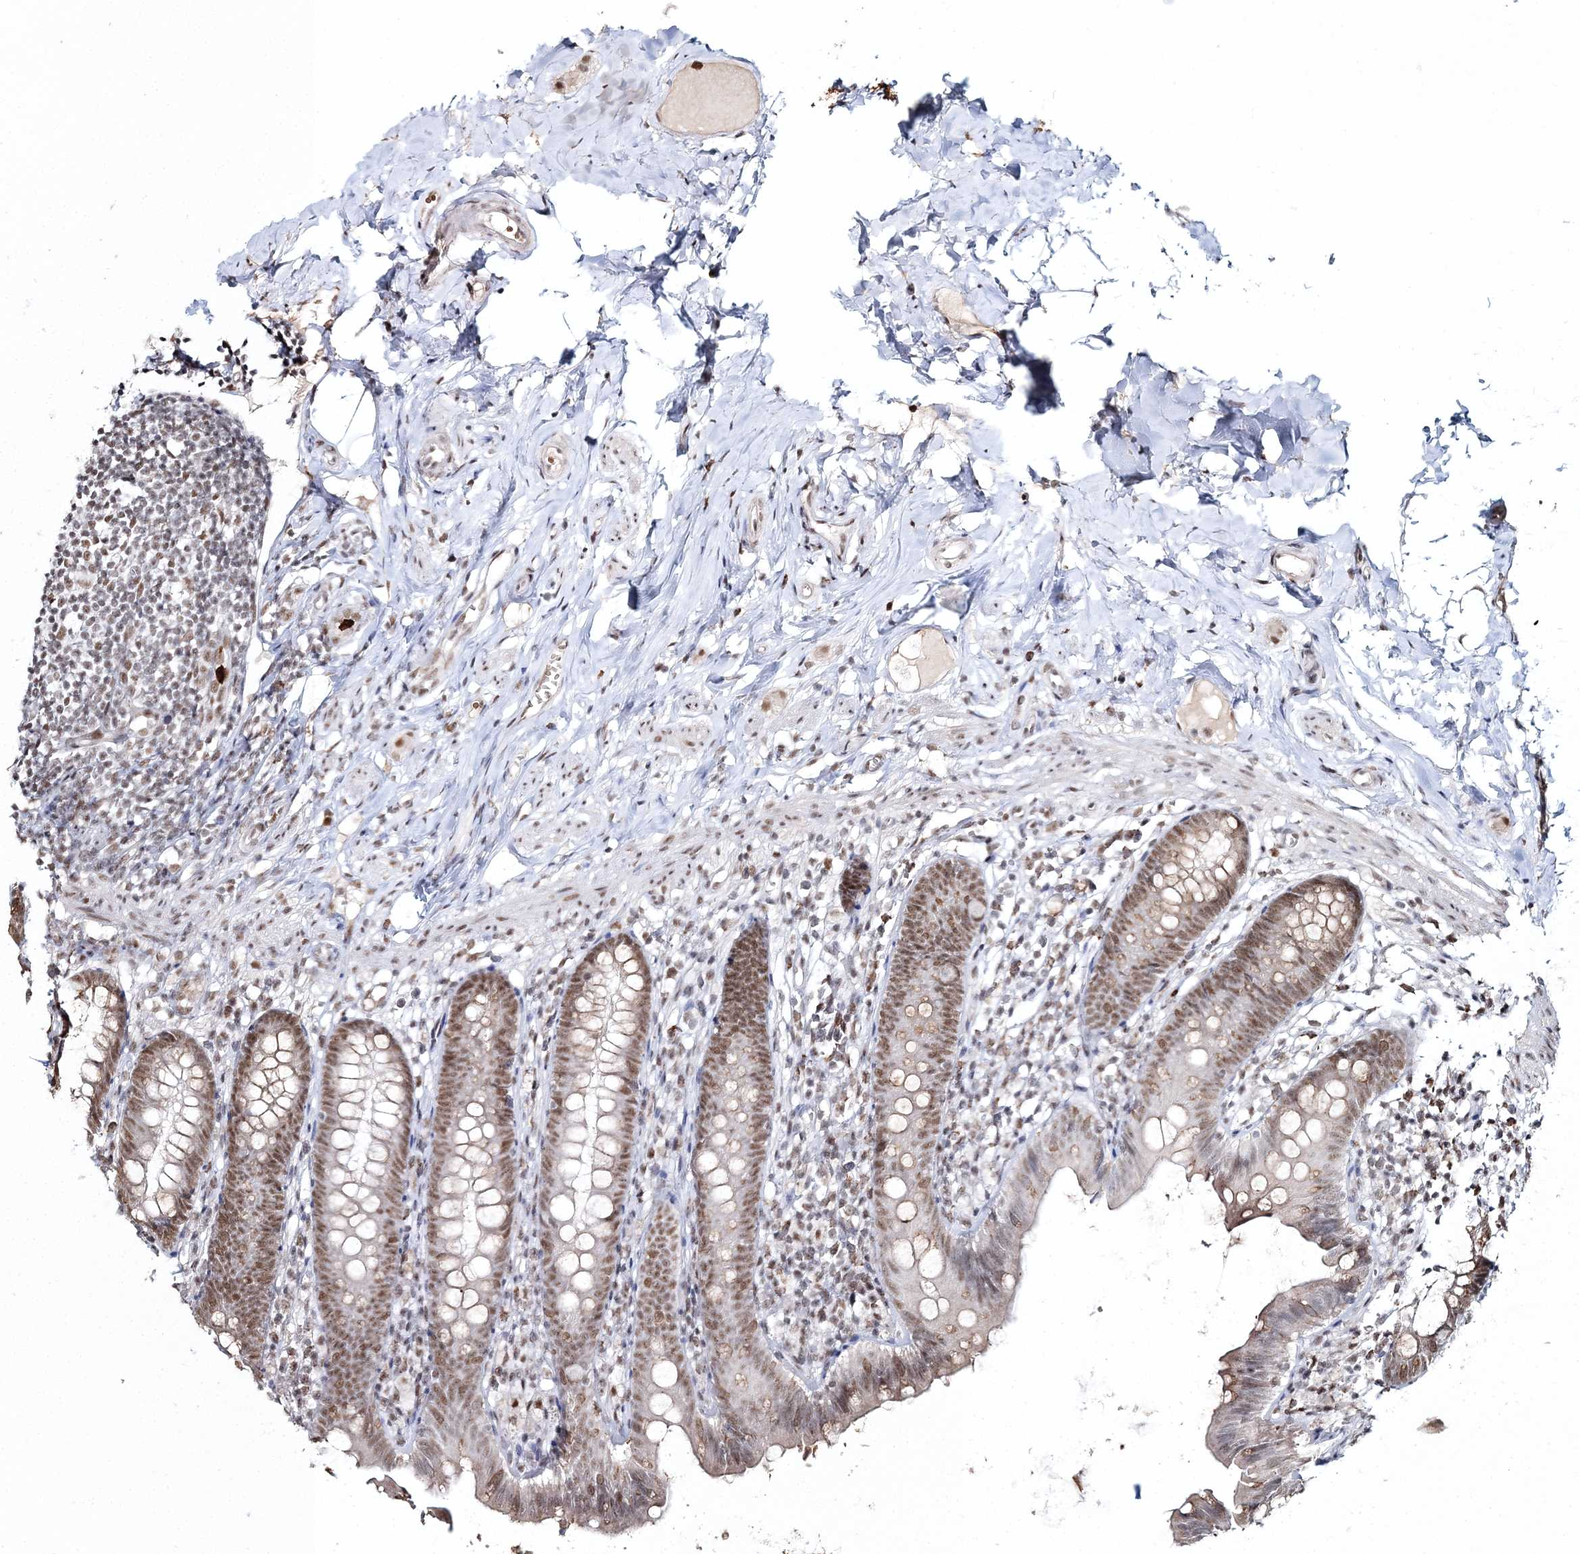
{"staining": {"intensity": "moderate", "quantity": ">75%", "location": "nuclear"}, "tissue": "appendix", "cell_type": "Glandular cells", "image_type": "normal", "snomed": [{"axis": "morphology", "description": "Normal tissue, NOS"}, {"axis": "topography", "description": "Appendix"}], "caption": "Glandular cells display medium levels of moderate nuclear expression in about >75% of cells in unremarkable appendix.", "gene": "ENSG00000290315", "patient": {"sex": "male", "age": 52}}